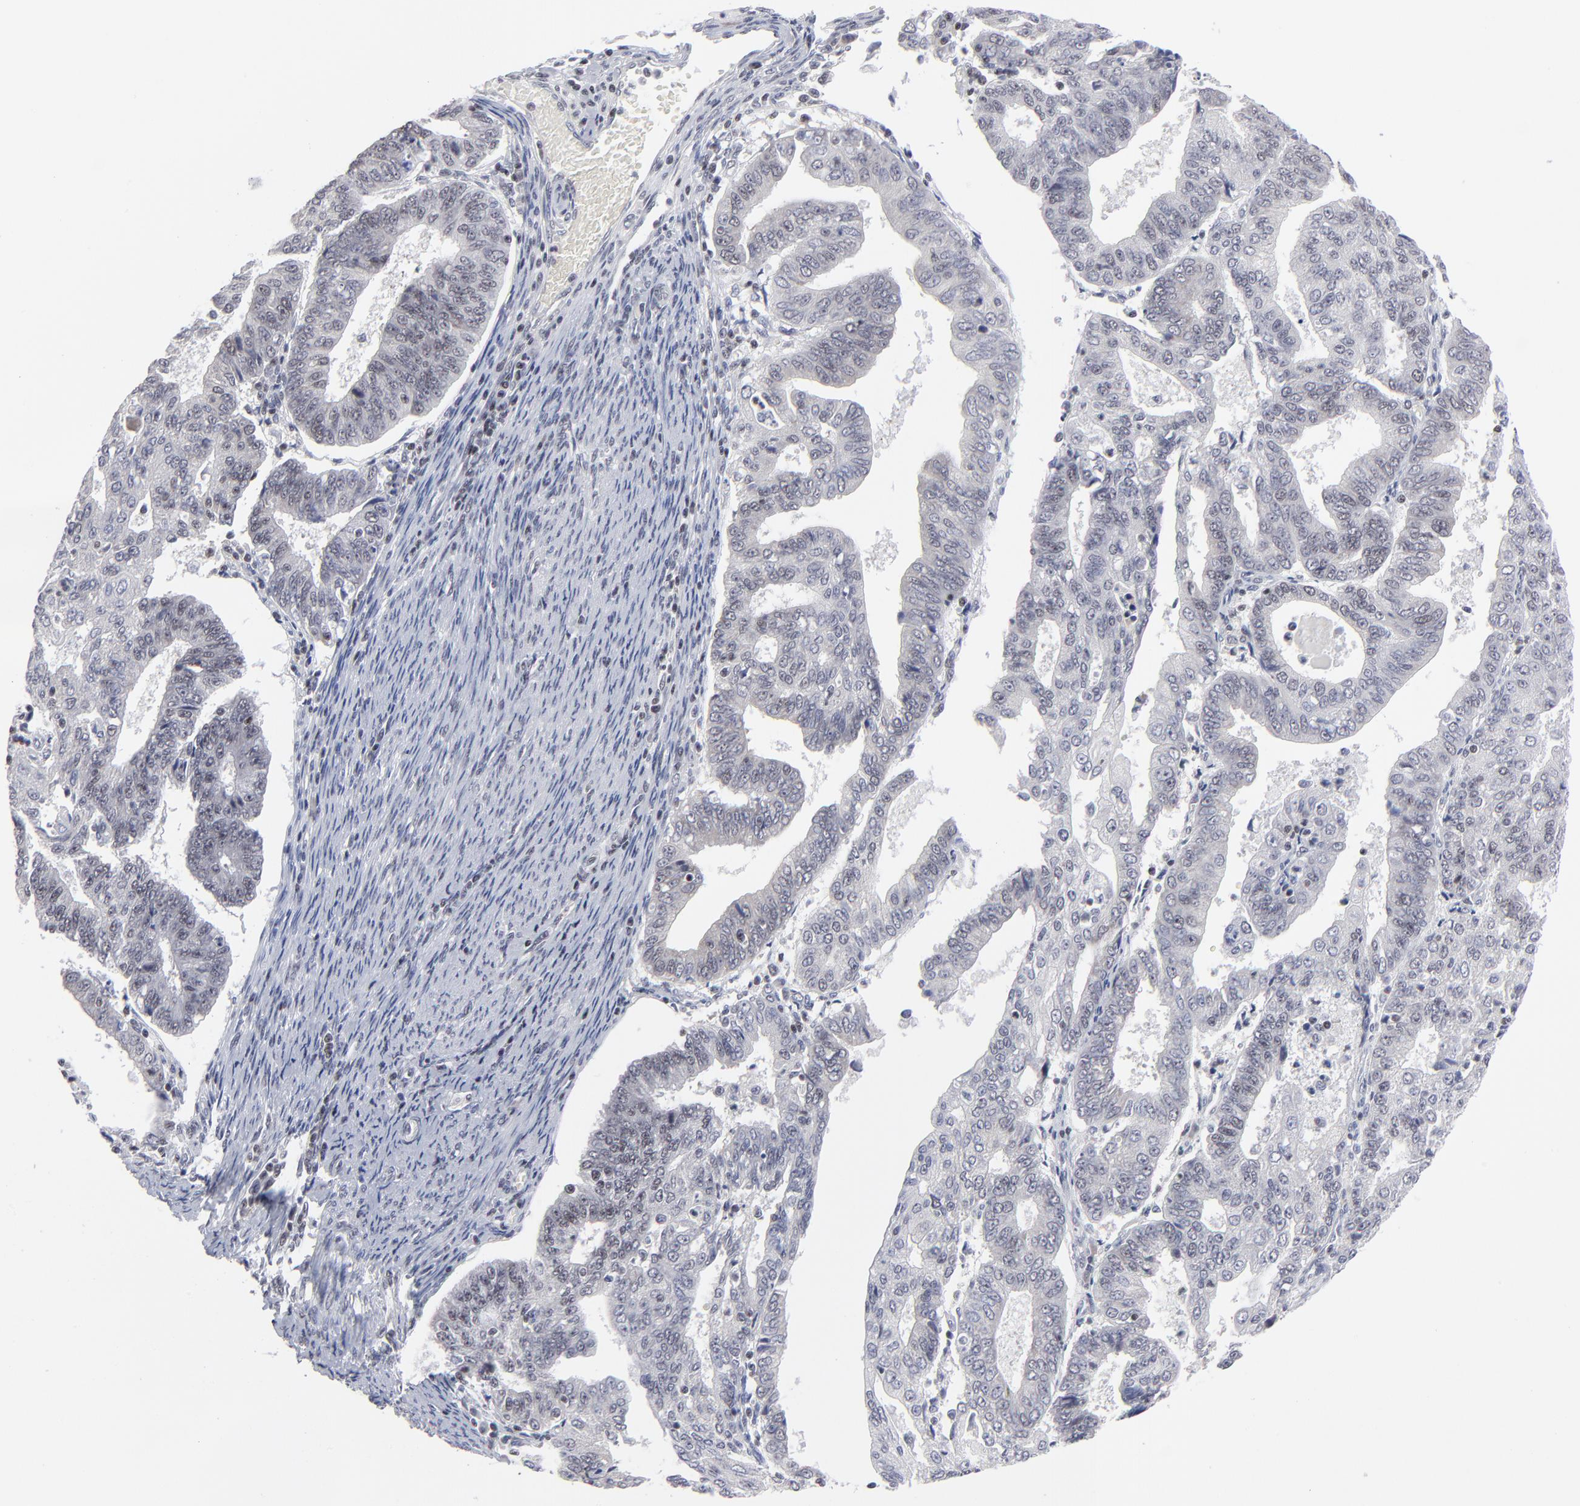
{"staining": {"intensity": "weak", "quantity": "25%-75%", "location": "nuclear"}, "tissue": "endometrial cancer", "cell_type": "Tumor cells", "image_type": "cancer", "snomed": [{"axis": "morphology", "description": "Adenocarcinoma, NOS"}, {"axis": "topography", "description": "Endometrium"}], "caption": "Protein analysis of endometrial cancer tissue exhibits weak nuclear positivity in about 25%-75% of tumor cells.", "gene": "SP2", "patient": {"sex": "female", "age": 56}}